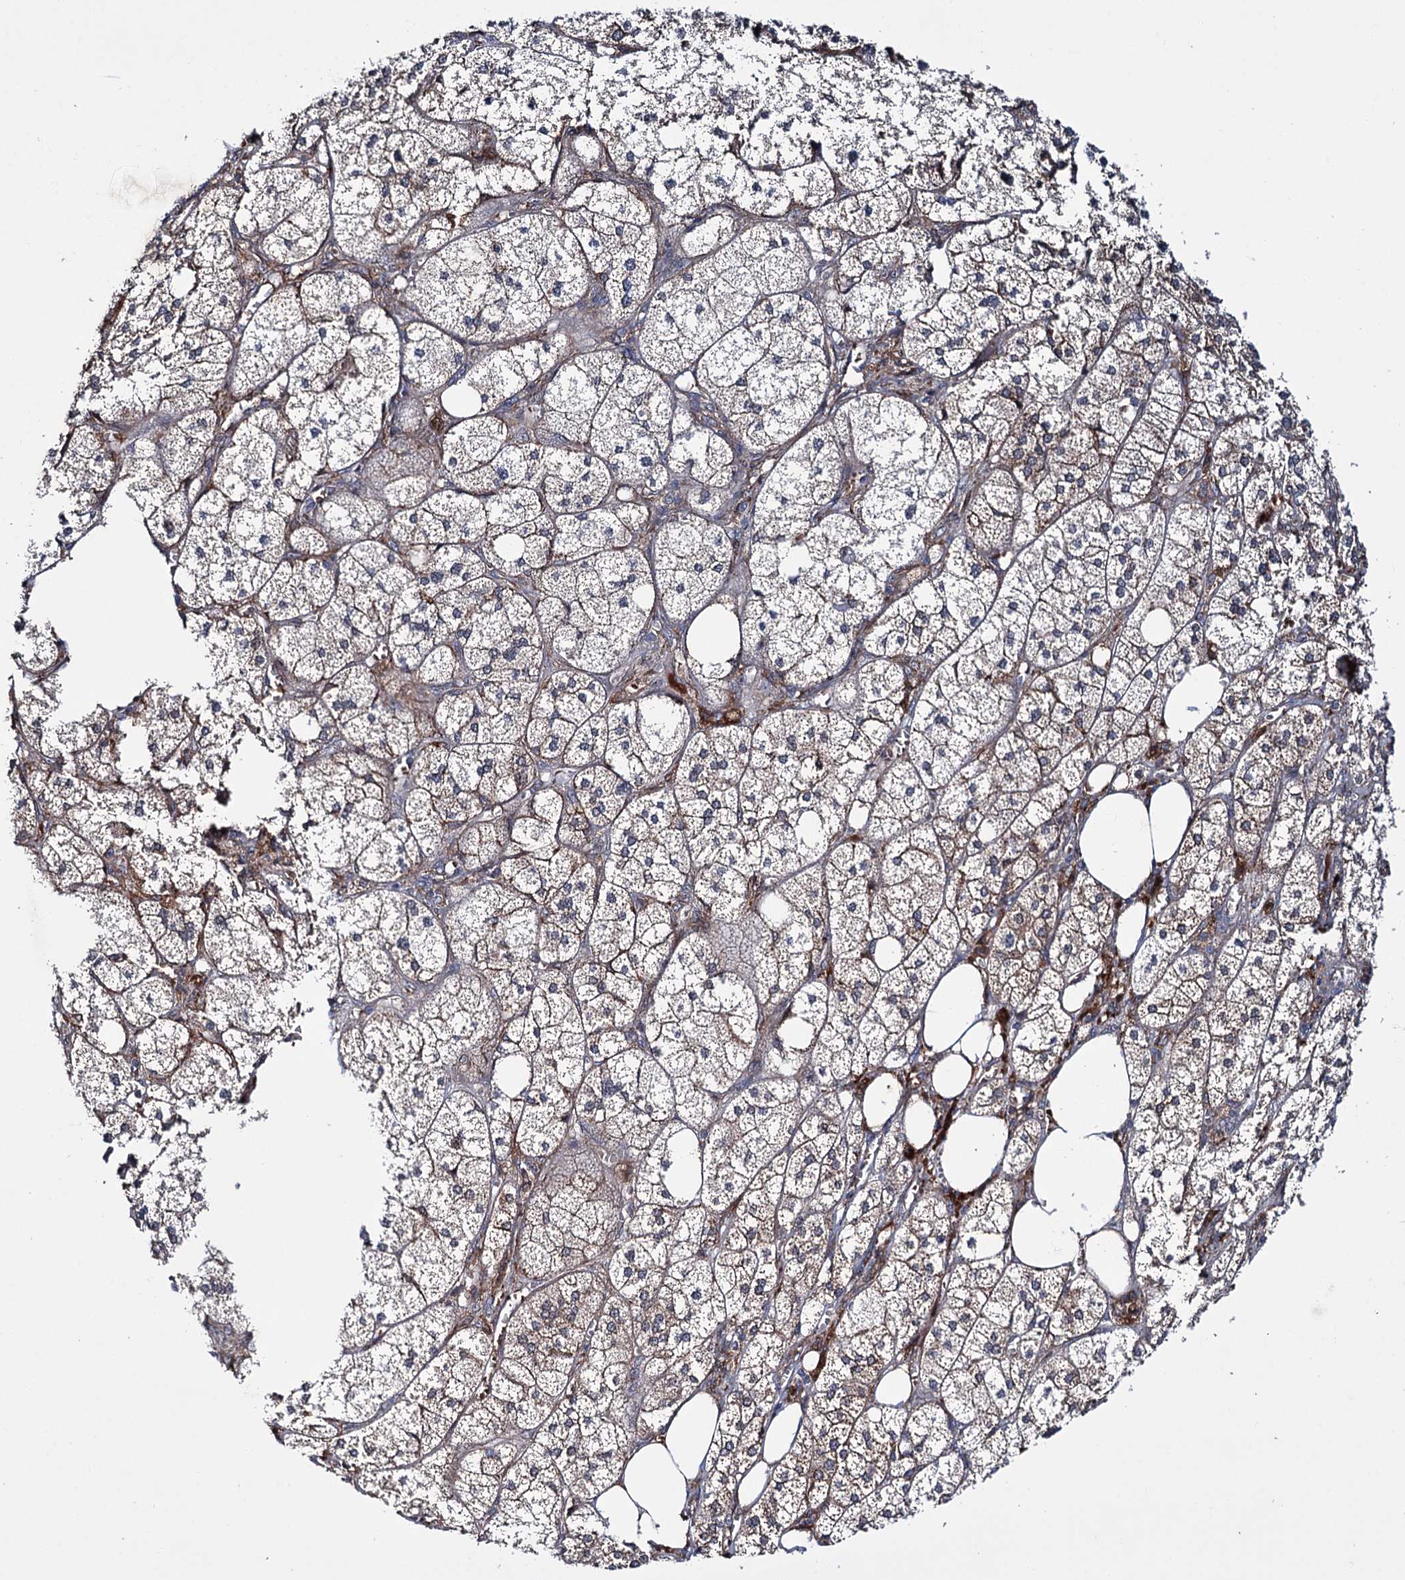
{"staining": {"intensity": "moderate", "quantity": "25%-75%", "location": "cytoplasmic/membranous"}, "tissue": "adrenal gland", "cell_type": "Glandular cells", "image_type": "normal", "snomed": [{"axis": "morphology", "description": "Normal tissue, NOS"}, {"axis": "topography", "description": "Adrenal gland"}], "caption": "Protein positivity by immunohistochemistry exhibits moderate cytoplasmic/membranous staining in about 25%-75% of glandular cells in normal adrenal gland. Immunohistochemistry (ihc) stains the protein of interest in brown and the nuclei are stained blue.", "gene": "PTPN3", "patient": {"sex": "female", "age": 61}}